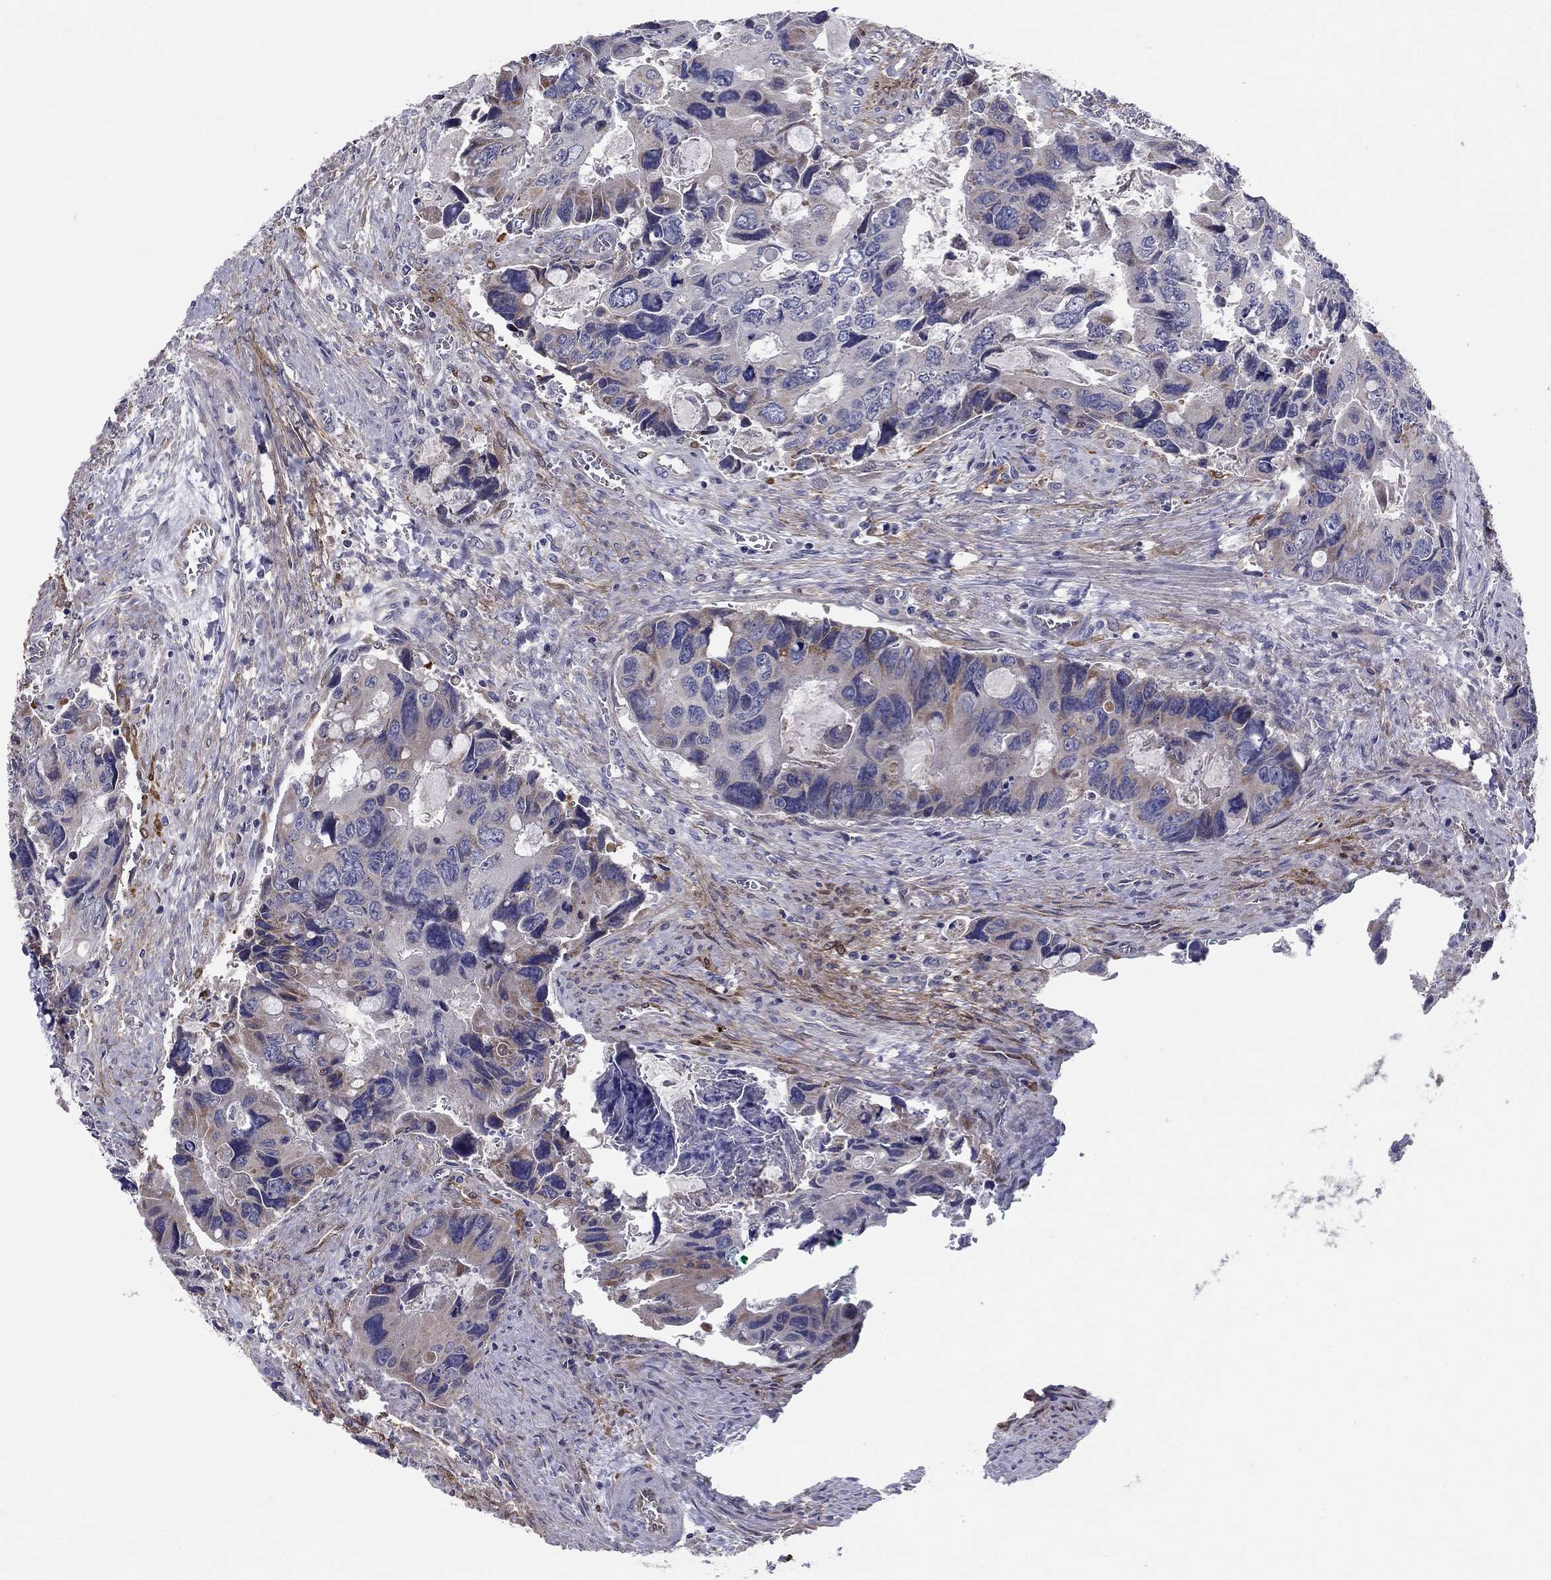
{"staining": {"intensity": "weak", "quantity": "<25%", "location": "cytoplasmic/membranous"}, "tissue": "colorectal cancer", "cell_type": "Tumor cells", "image_type": "cancer", "snomed": [{"axis": "morphology", "description": "Adenocarcinoma, NOS"}, {"axis": "topography", "description": "Rectum"}], "caption": "Protein analysis of colorectal adenocarcinoma demonstrates no significant staining in tumor cells.", "gene": "EMP2", "patient": {"sex": "male", "age": 62}}